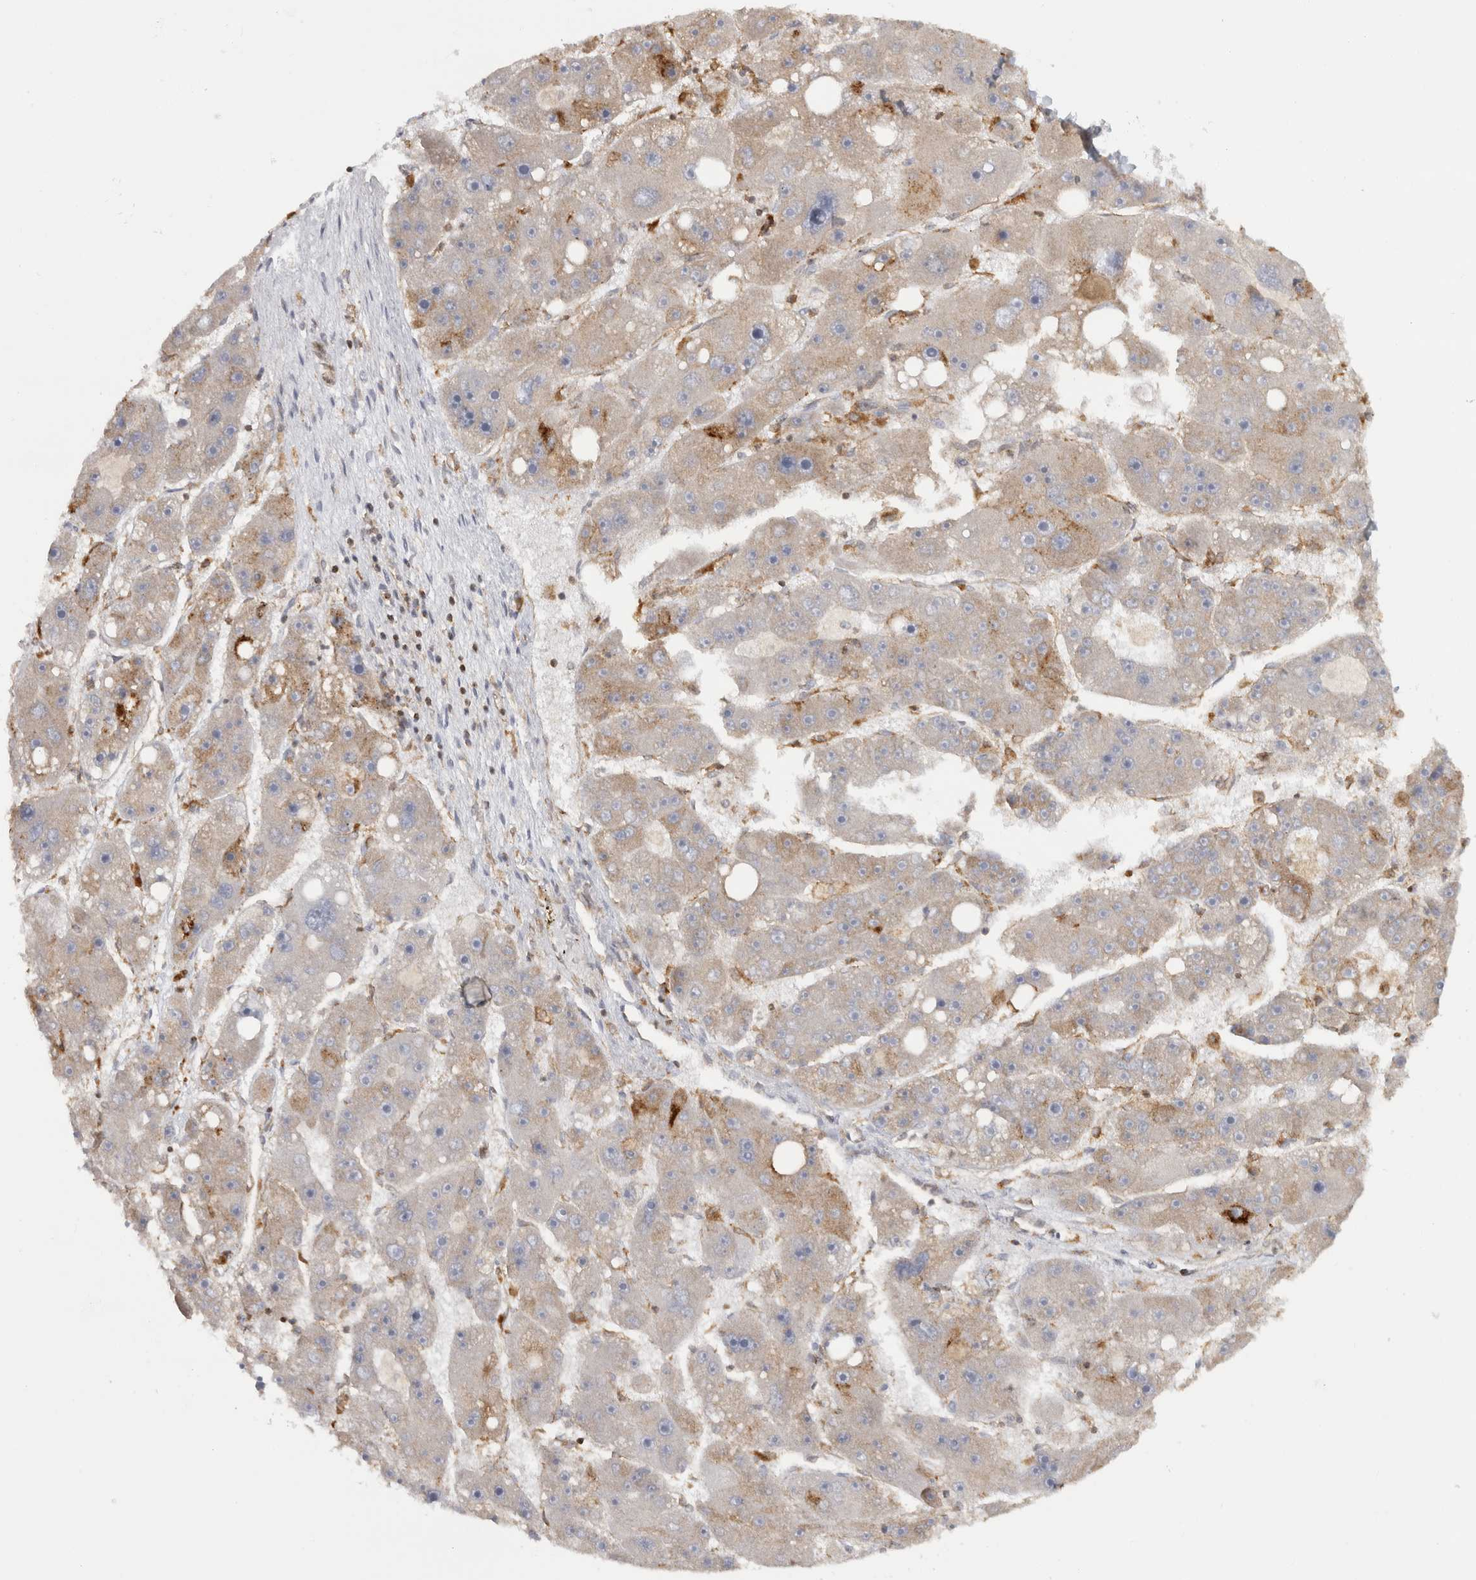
{"staining": {"intensity": "moderate", "quantity": "<25%", "location": "cytoplasmic/membranous"}, "tissue": "liver cancer", "cell_type": "Tumor cells", "image_type": "cancer", "snomed": [{"axis": "morphology", "description": "Carcinoma, Hepatocellular, NOS"}, {"axis": "topography", "description": "Liver"}], "caption": "DAB immunohistochemical staining of liver hepatocellular carcinoma shows moderate cytoplasmic/membranous protein positivity in approximately <25% of tumor cells.", "gene": "HLA-E", "patient": {"sex": "female", "age": 61}}